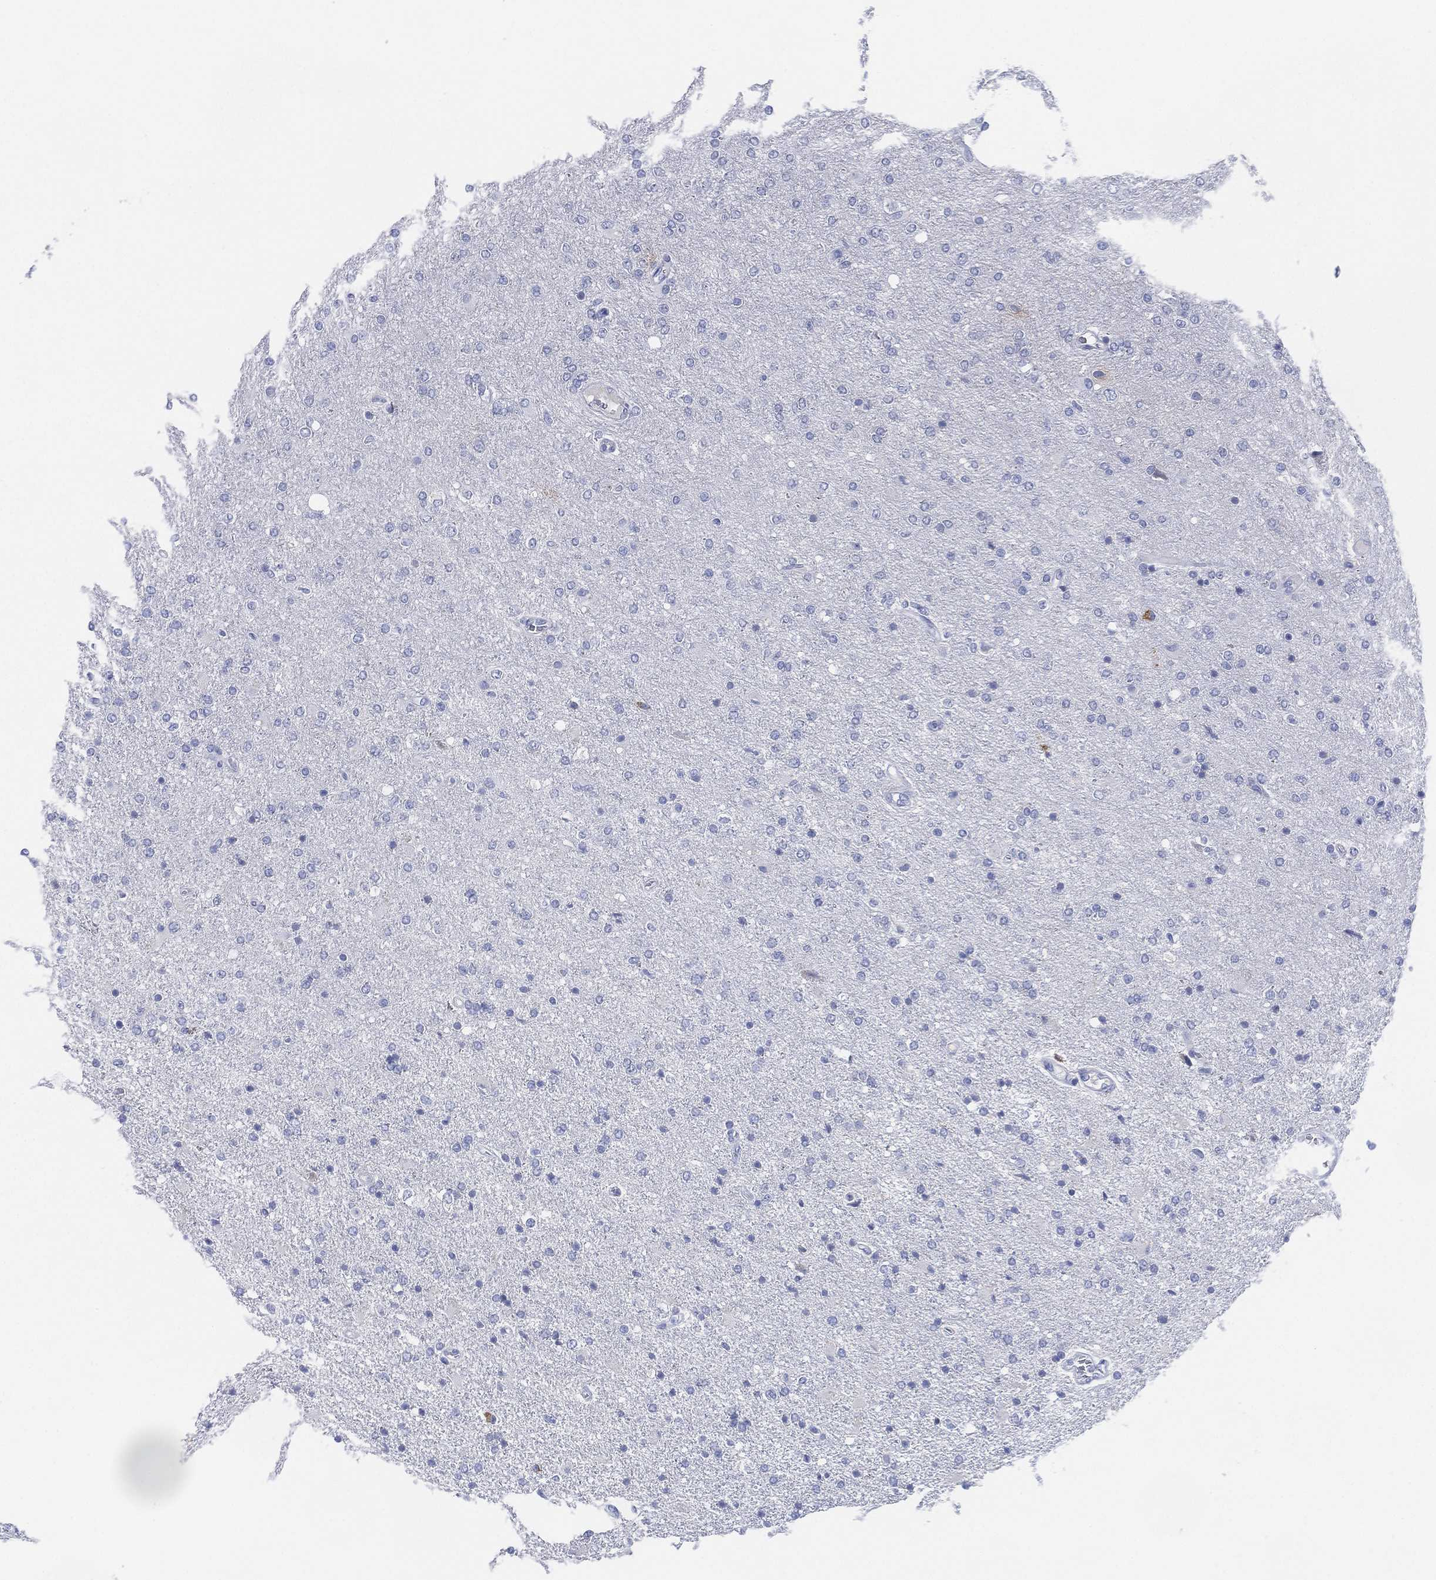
{"staining": {"intensity": "negative", "quantity": "none", "location": "none"}, "tissue": "glioma", "cell_type": "Tumor cells", "image_type": "cancer", "snomed": [{"axis": "morphology", "description": "Glioma, malignant, High grade"}, {"axis": "topography", "description": "Cerebral cortex"}], "caption": "DAB immunohistochemical staining of malignant high-grade glioma reveals no significant positivity in tumor cells.", "gene": "ADAD2", "patient": {"sex": "male", "age": 70}}